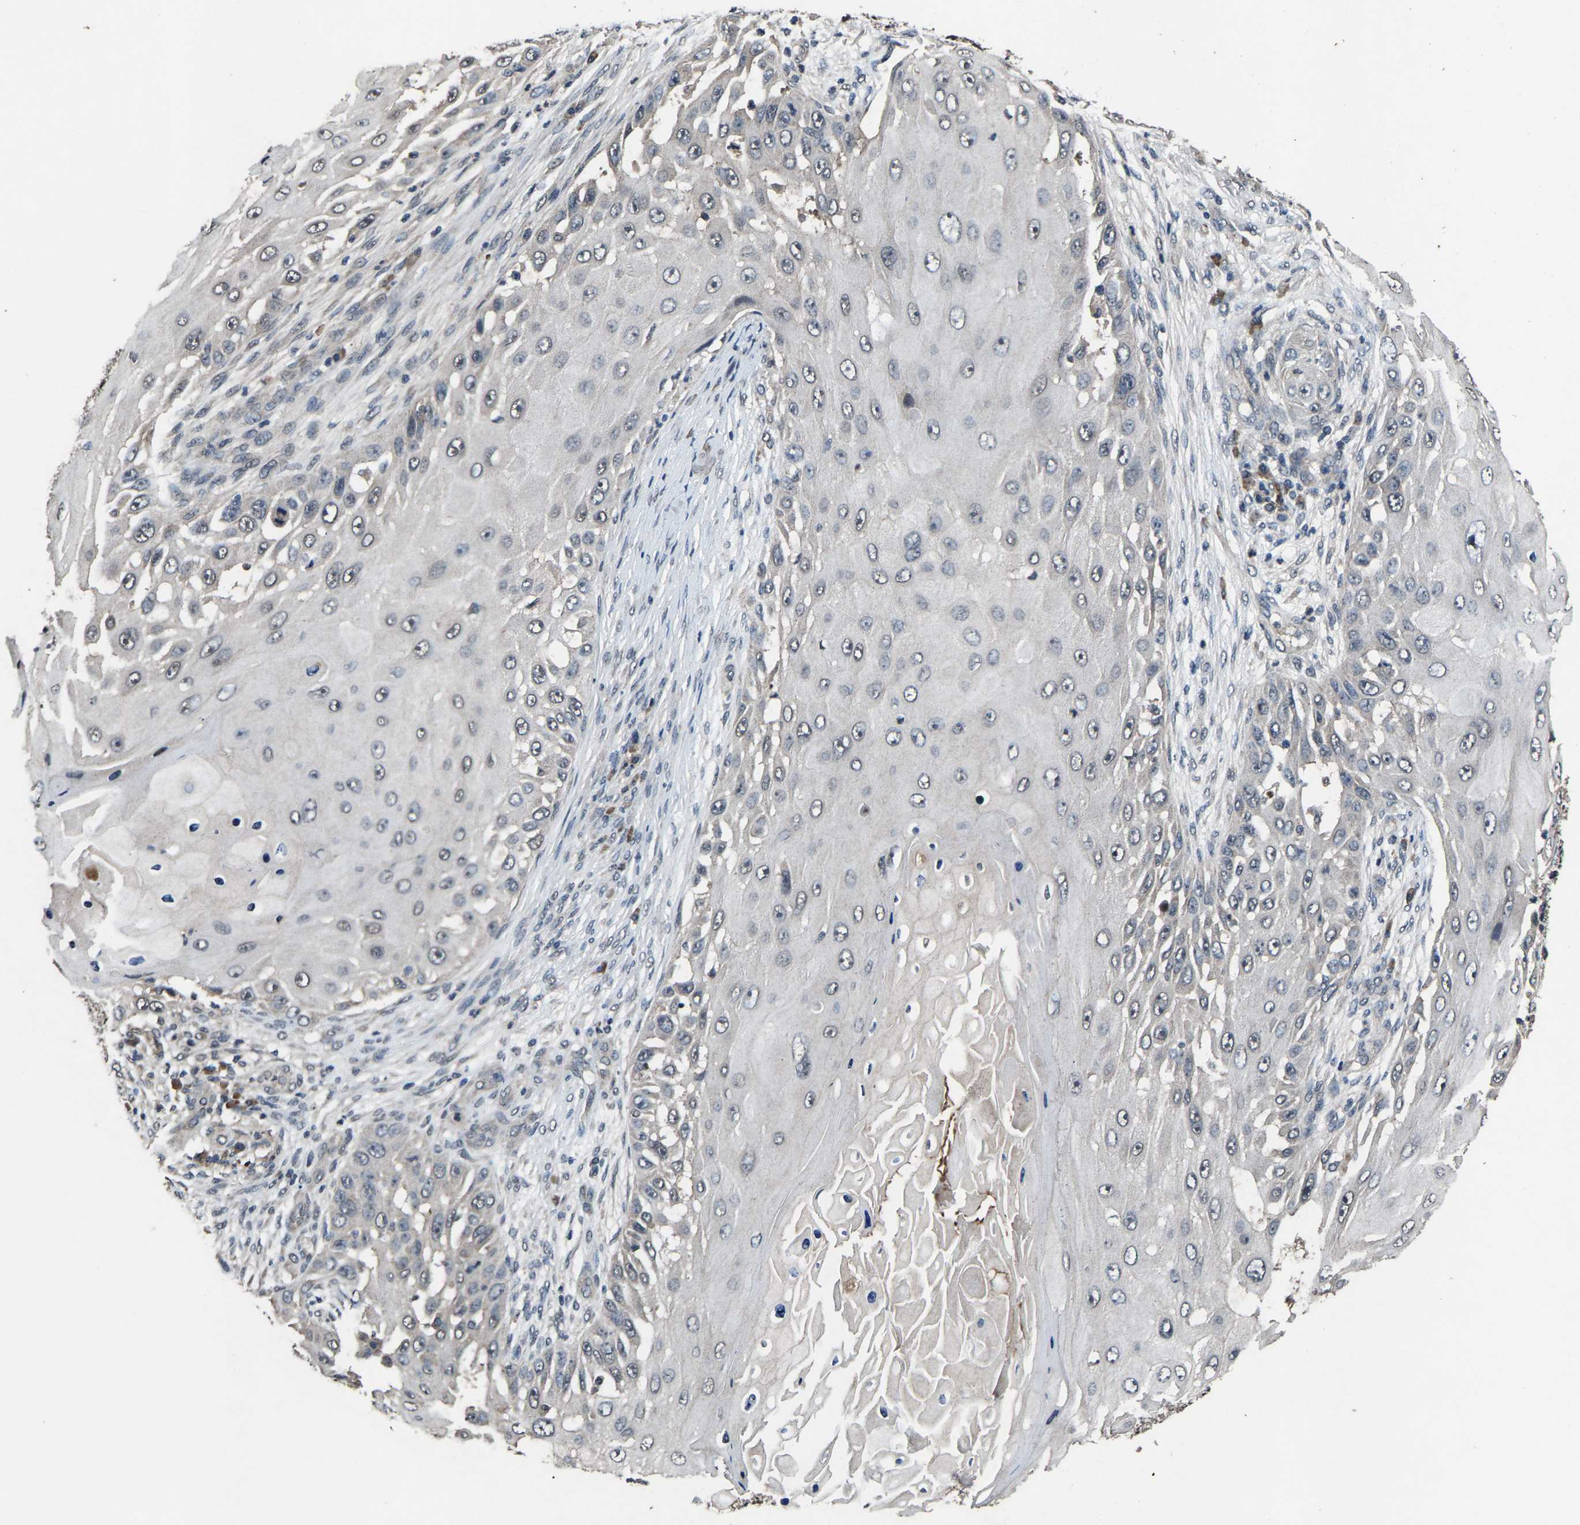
{"staining": {"intensity": "negative", "quantity": "none", "location": "none"}, "tissue": "skin cancer", "cell_type": "Tumor cells", "image_type": "cancer", "snomed": [{"axis": "morphology", "description": "Squamous cell carcinoma, NOS"}, {"axis": "topography", "description": "Skin"}], "caption": "A high-resolution image shows IHC staining of skin squamous cell carcinoma, which exhibits no significant expression in tumor cells.", "gene": "HUWE1", "patient": {"sex": "female", "age": 44}}